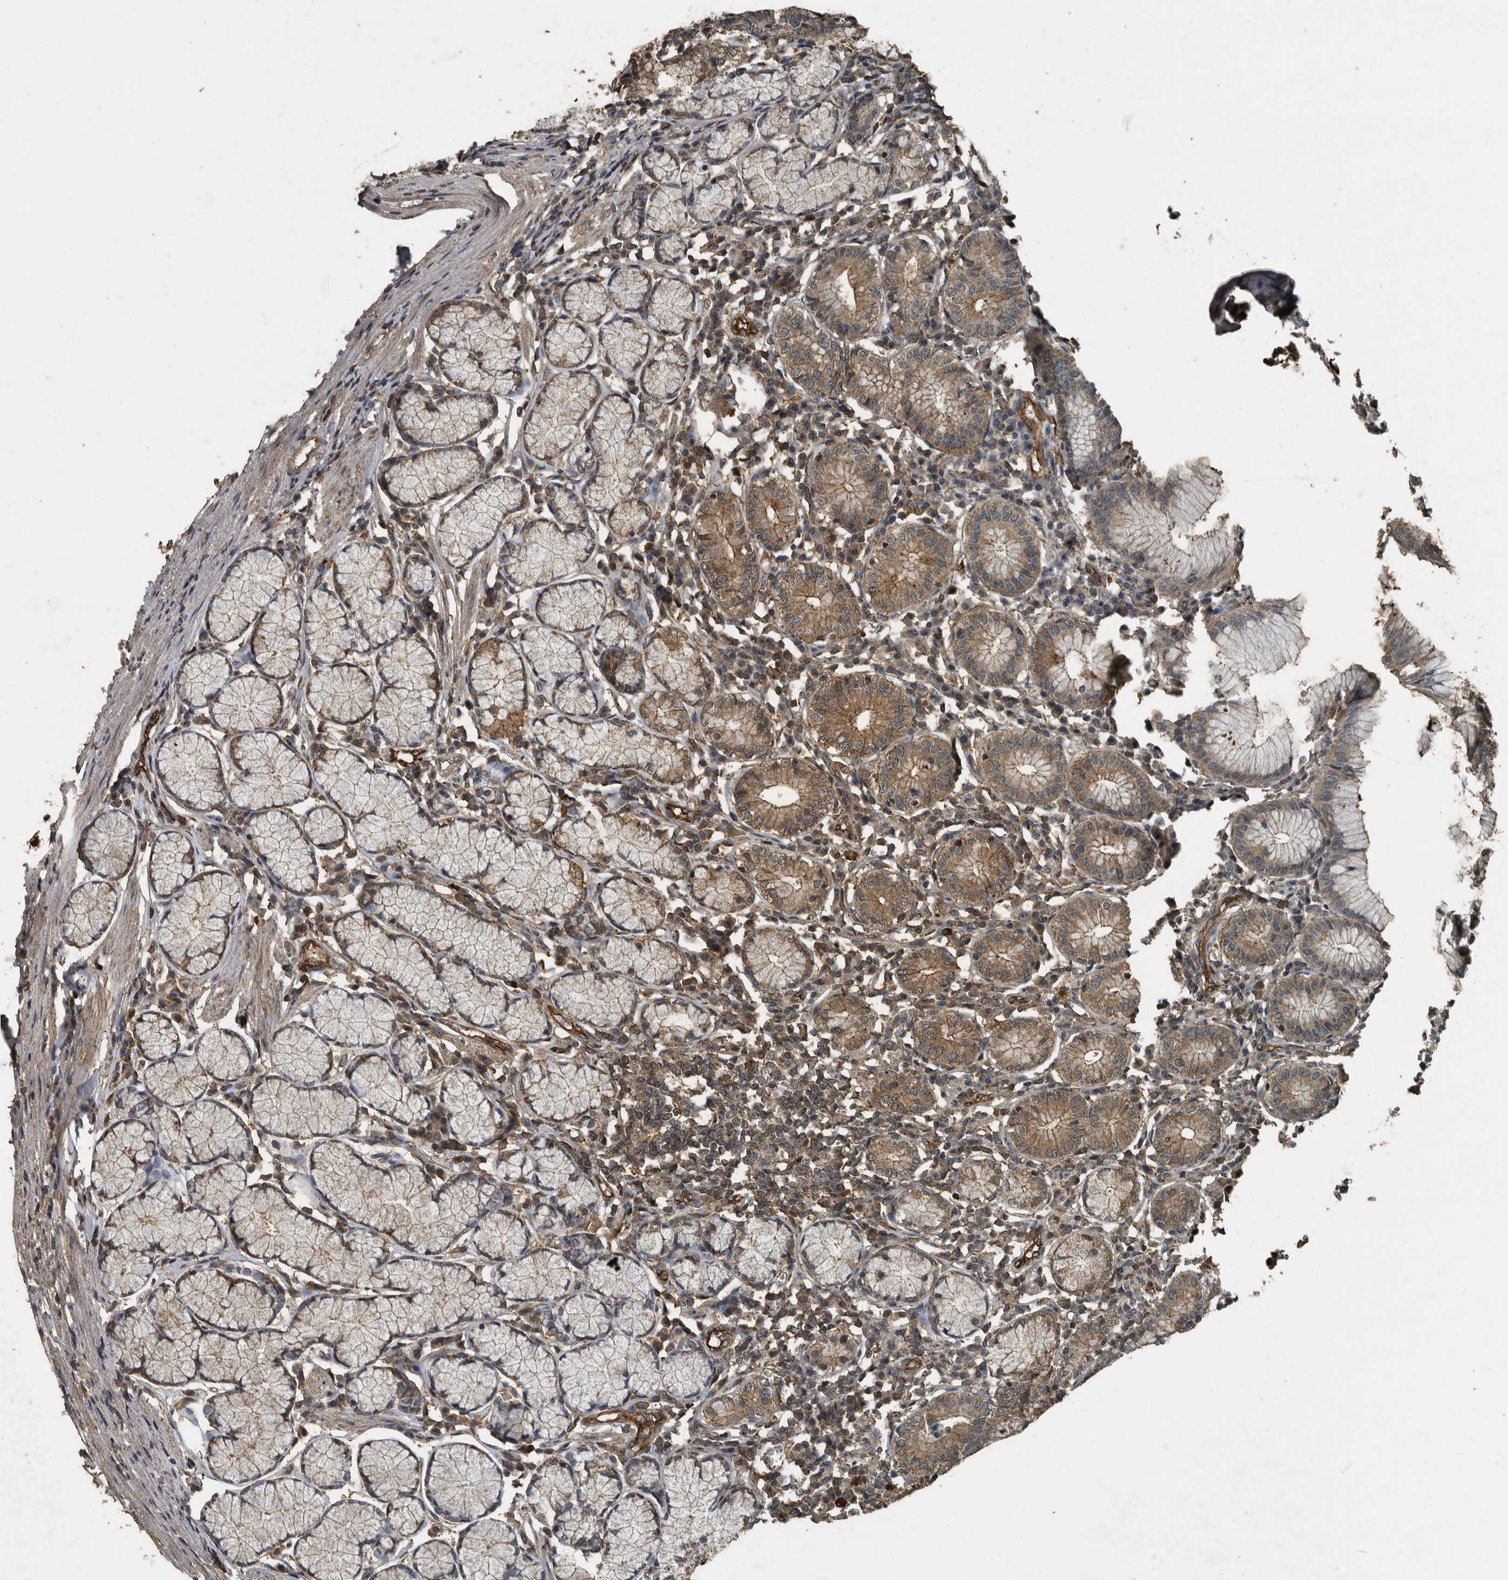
{"staining": {"intensity": "moderate", "quantity": ">75%", "location": "cytoplasmic/membranous"}, "tissue": "stomach", "cell_type": "Glandular cells", "image_type": "normal", "snomed": [{"axis": "morphology", "description": "Normal tissue, NOS"}, {"axis": "topography", "description": "Stomach"}], "caption": "DAB (3,3'-diaminobenzidine) immunohistochemical staining of normal human stomach displays moderate cytoplasmic/membranous protein staining in about >75% of glandular cells.", "gene": "IL15RA", "patient": {"sex": "male", "age": 55}}